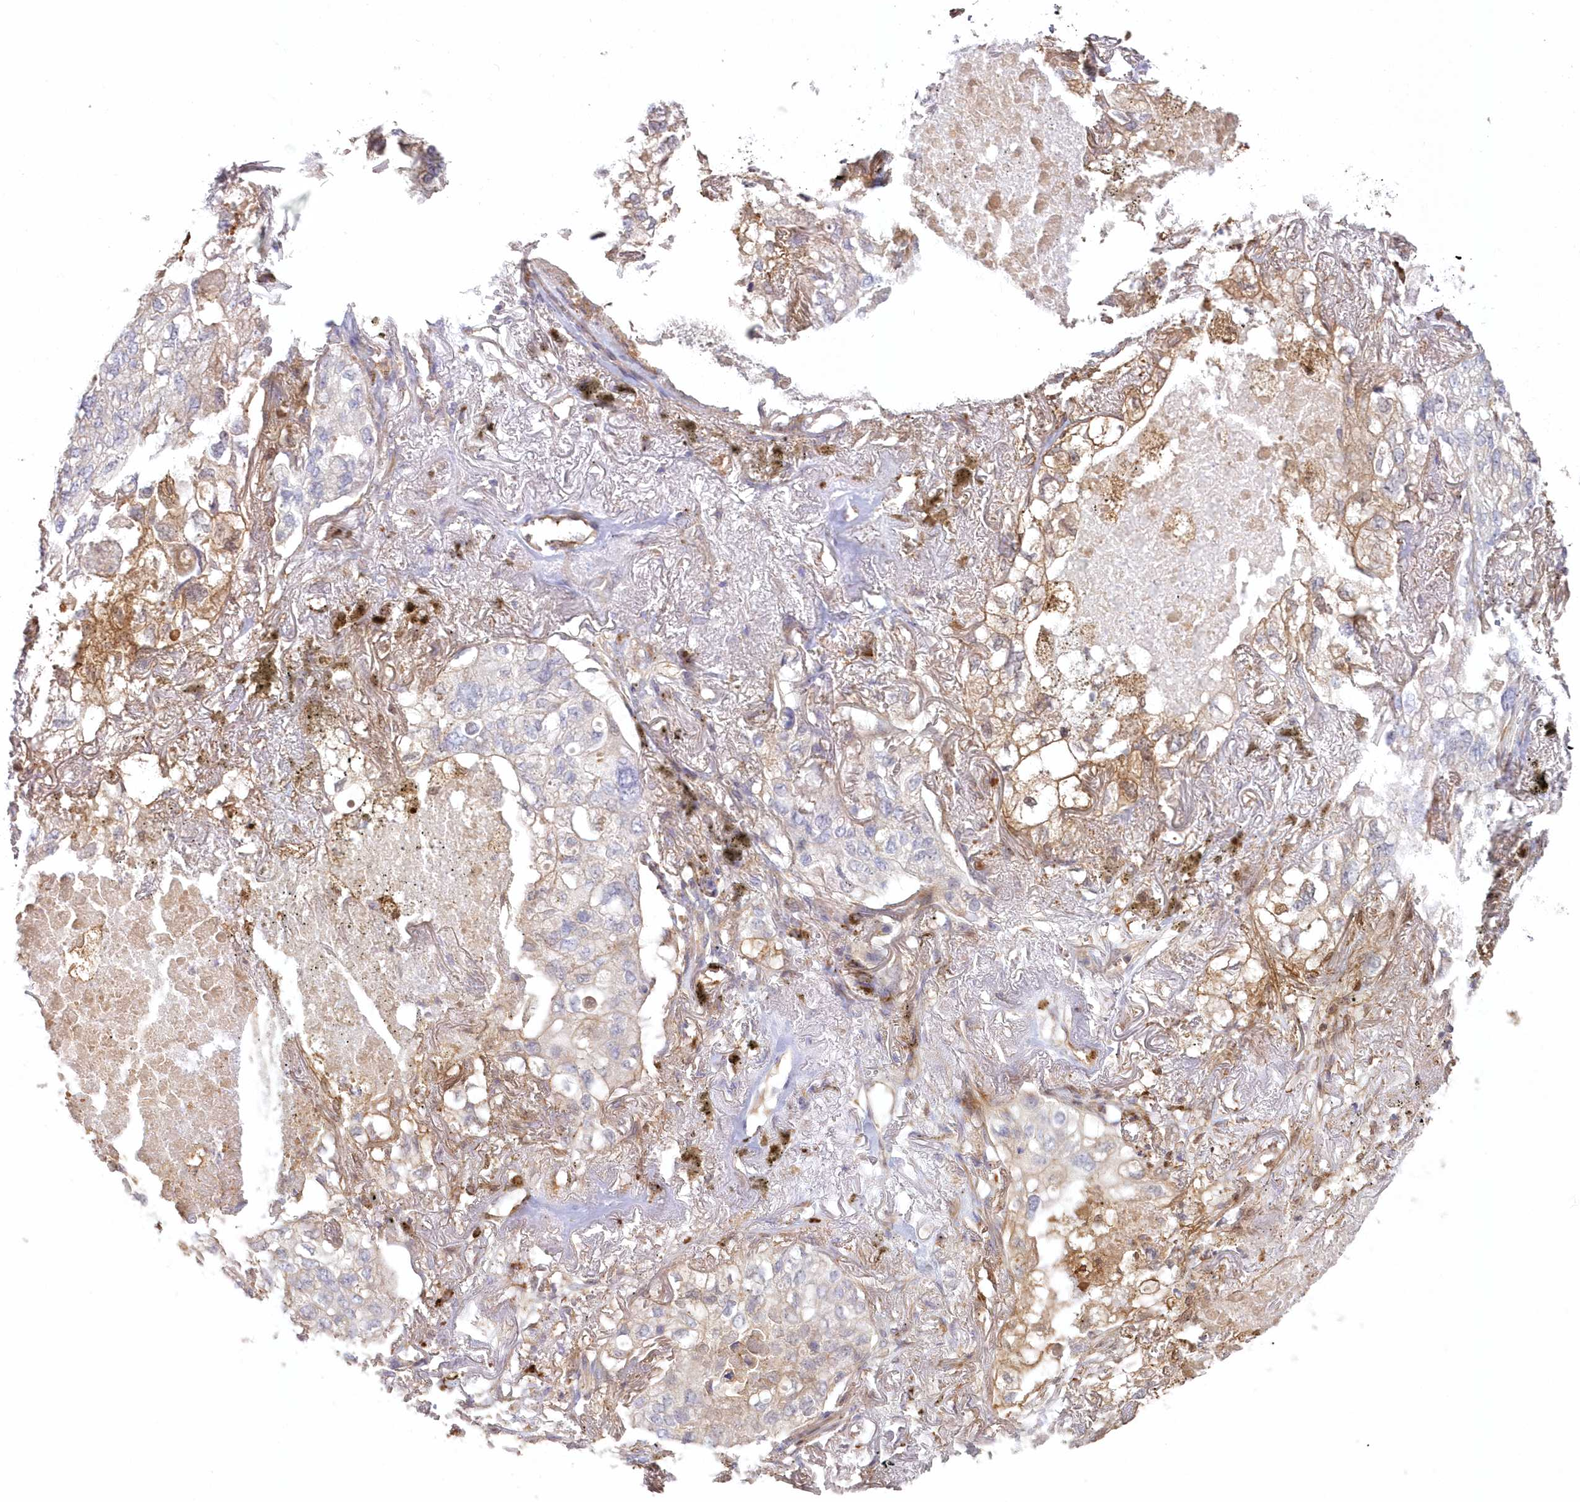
{"staining": {"intensity": "negative", "quantity": "none", "location": "none"}, "tissue": "lung cancer", "cell_type": "Tumor cells", "image_type": "cancer", "snomed": [{"axis": "morphology", "description": "Adenocarcinoma, NOS"}, {"axis": "topography", "description": "Lung"}], "caption": "DAB immunohistochemical staining of adenocarcinoma (lung) reveals no significant expression in tumor cells.", "gene": "GBE1", "patient": {"sex": "male", "age": 65}}